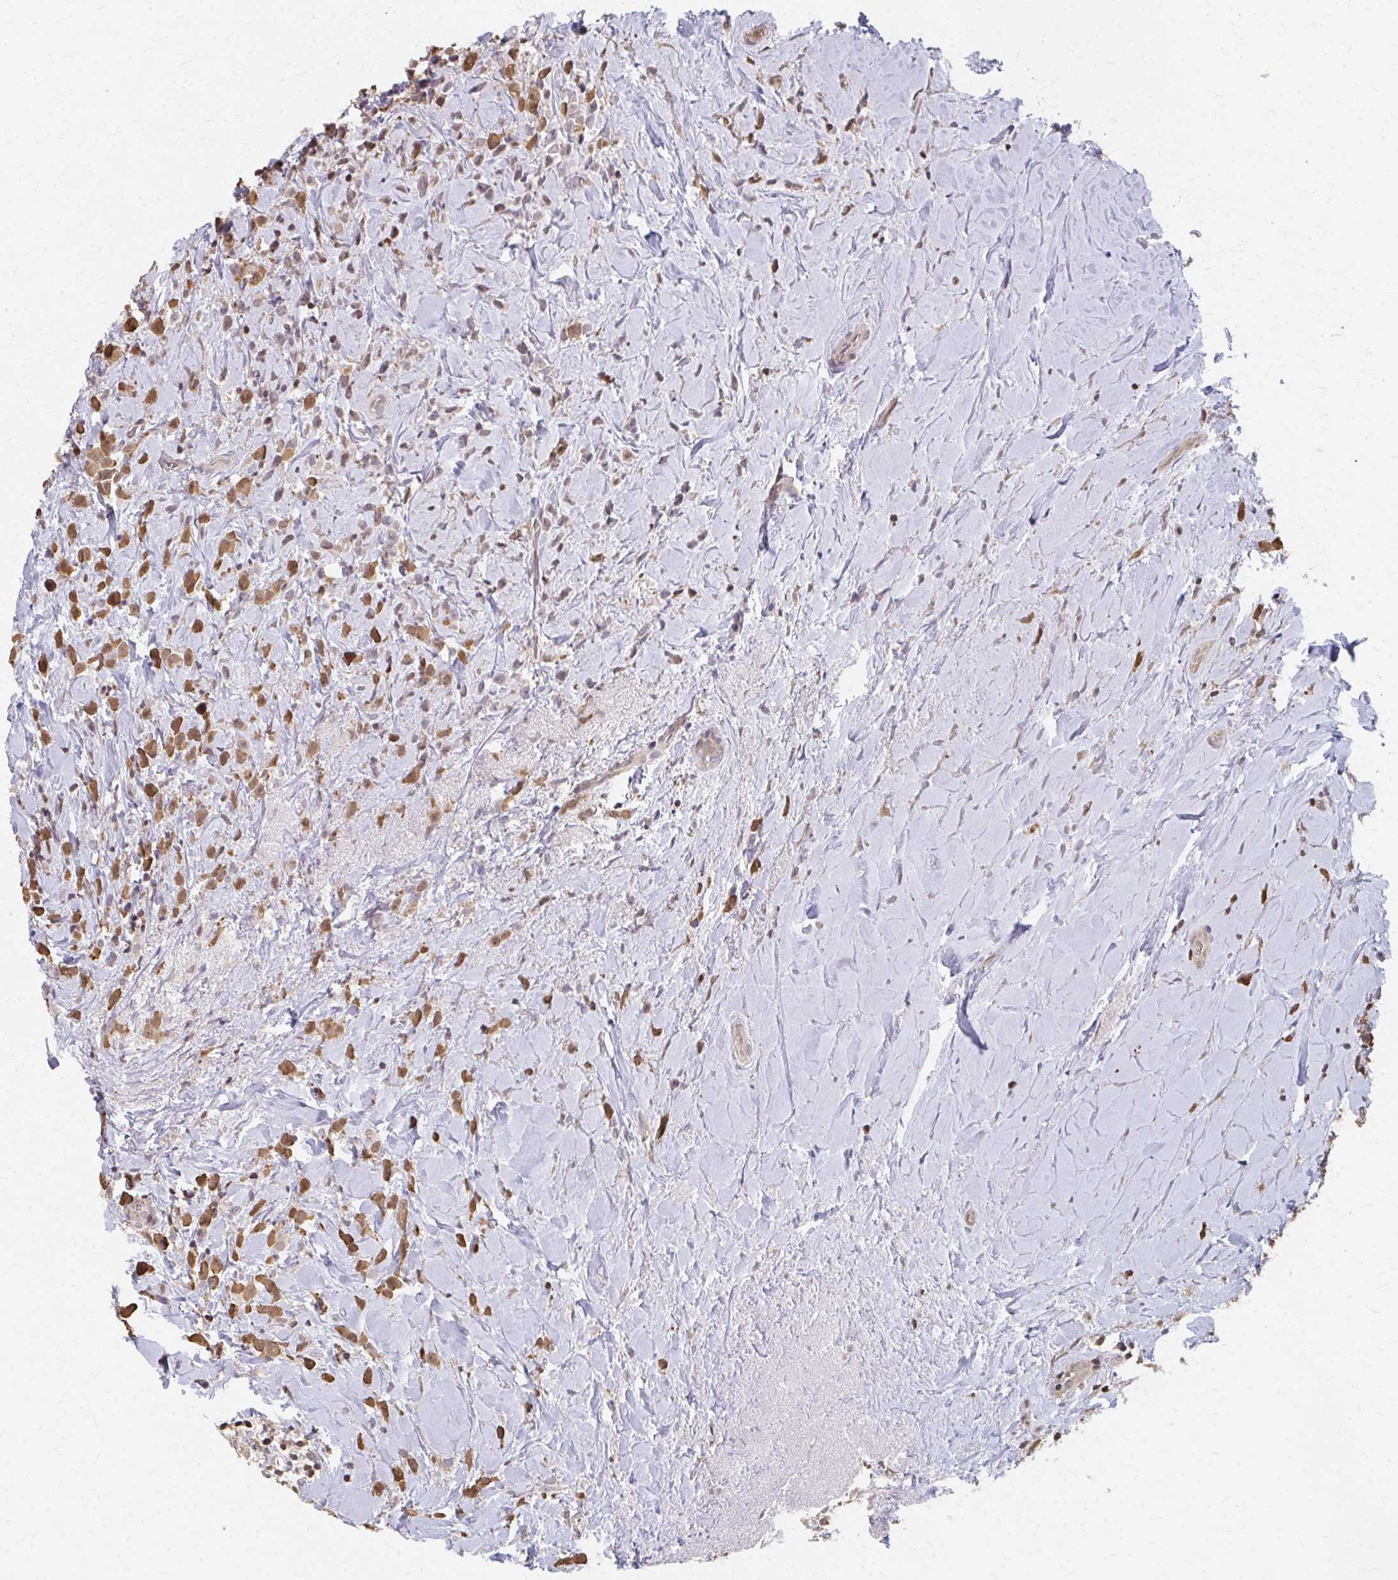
{"staining": {"intensity": "moderate", "quantity": ">75%", "location": "cytoplasmic/membranous"}, "tissue": "breast cancer", "cell_type": "Tumor cells", "image_type": "cancer", "snomed": [{"axis": "morphology", "description": "Duct carcinoma"}, {"axis": "topography", "description": "Breast"}], "caption": "Protein expression analysis of breast cancer demonstrates moderate cytoplasmic/membranous staining in approximately >75% of tumor cells.", "gene": "RABGAP1L", "patient": {"sex": "female", "age": 80}}